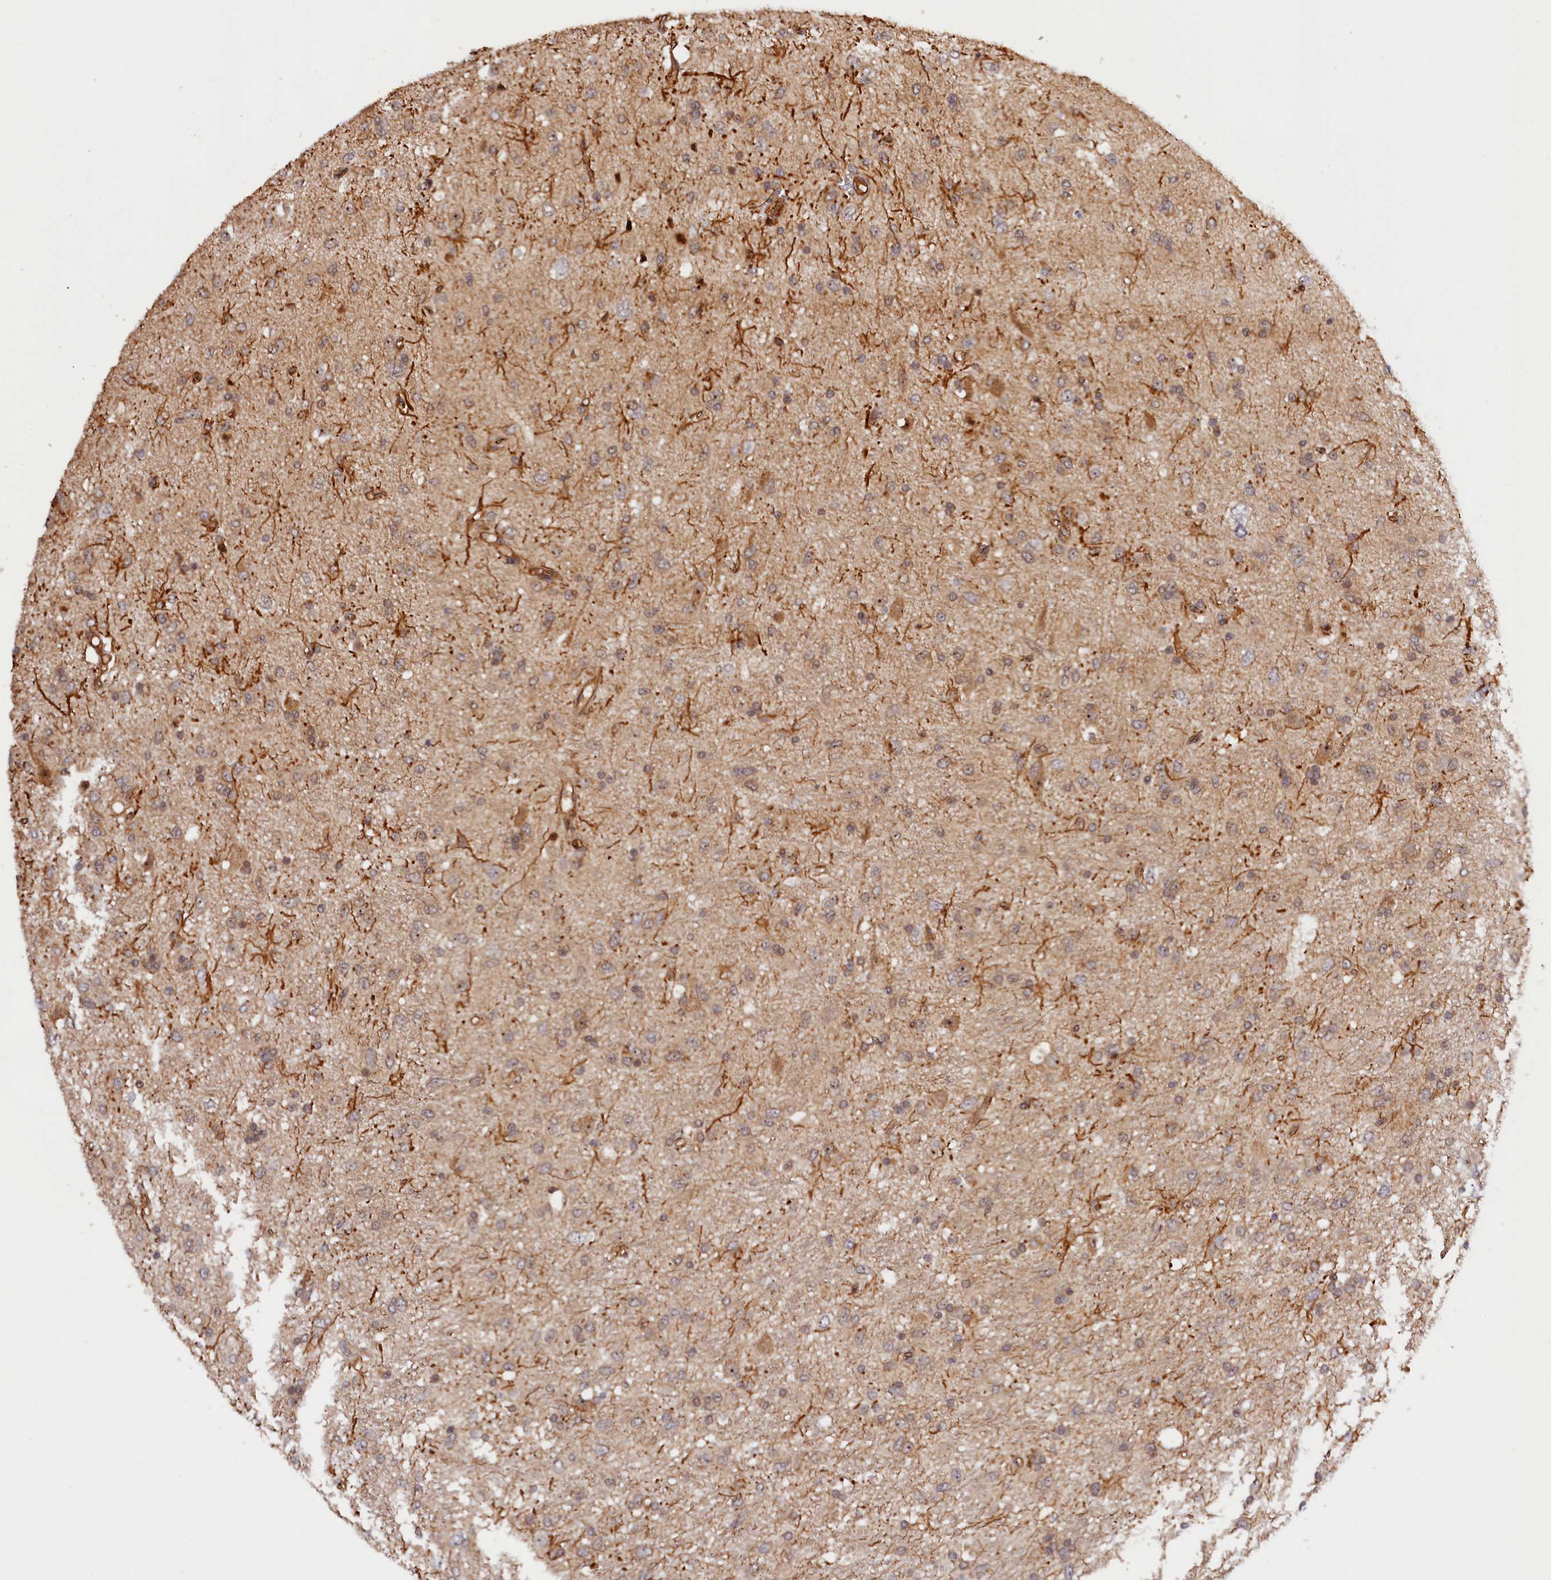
{"staining": {"intensity": "weak", "quantity": "25%-75%", "location": "cytoplasmic/membranous"}, "tissue": "glioma", "cell_type": "Tumor cells", "image_type": "cancer", "snomed": [{"axis": "morphology", "description": "Glioma, malignant, Low grade"}, {"axis": "topography", "description": "Brain"}], "caption": "Protein expression analysis of malignant low-grade glioma shows weak cytoplasmic/membranous expression in about 25%-75% of tumor cells.", "gene": "ANKRD24", "patient": {"sex": "male", "age": 77}}